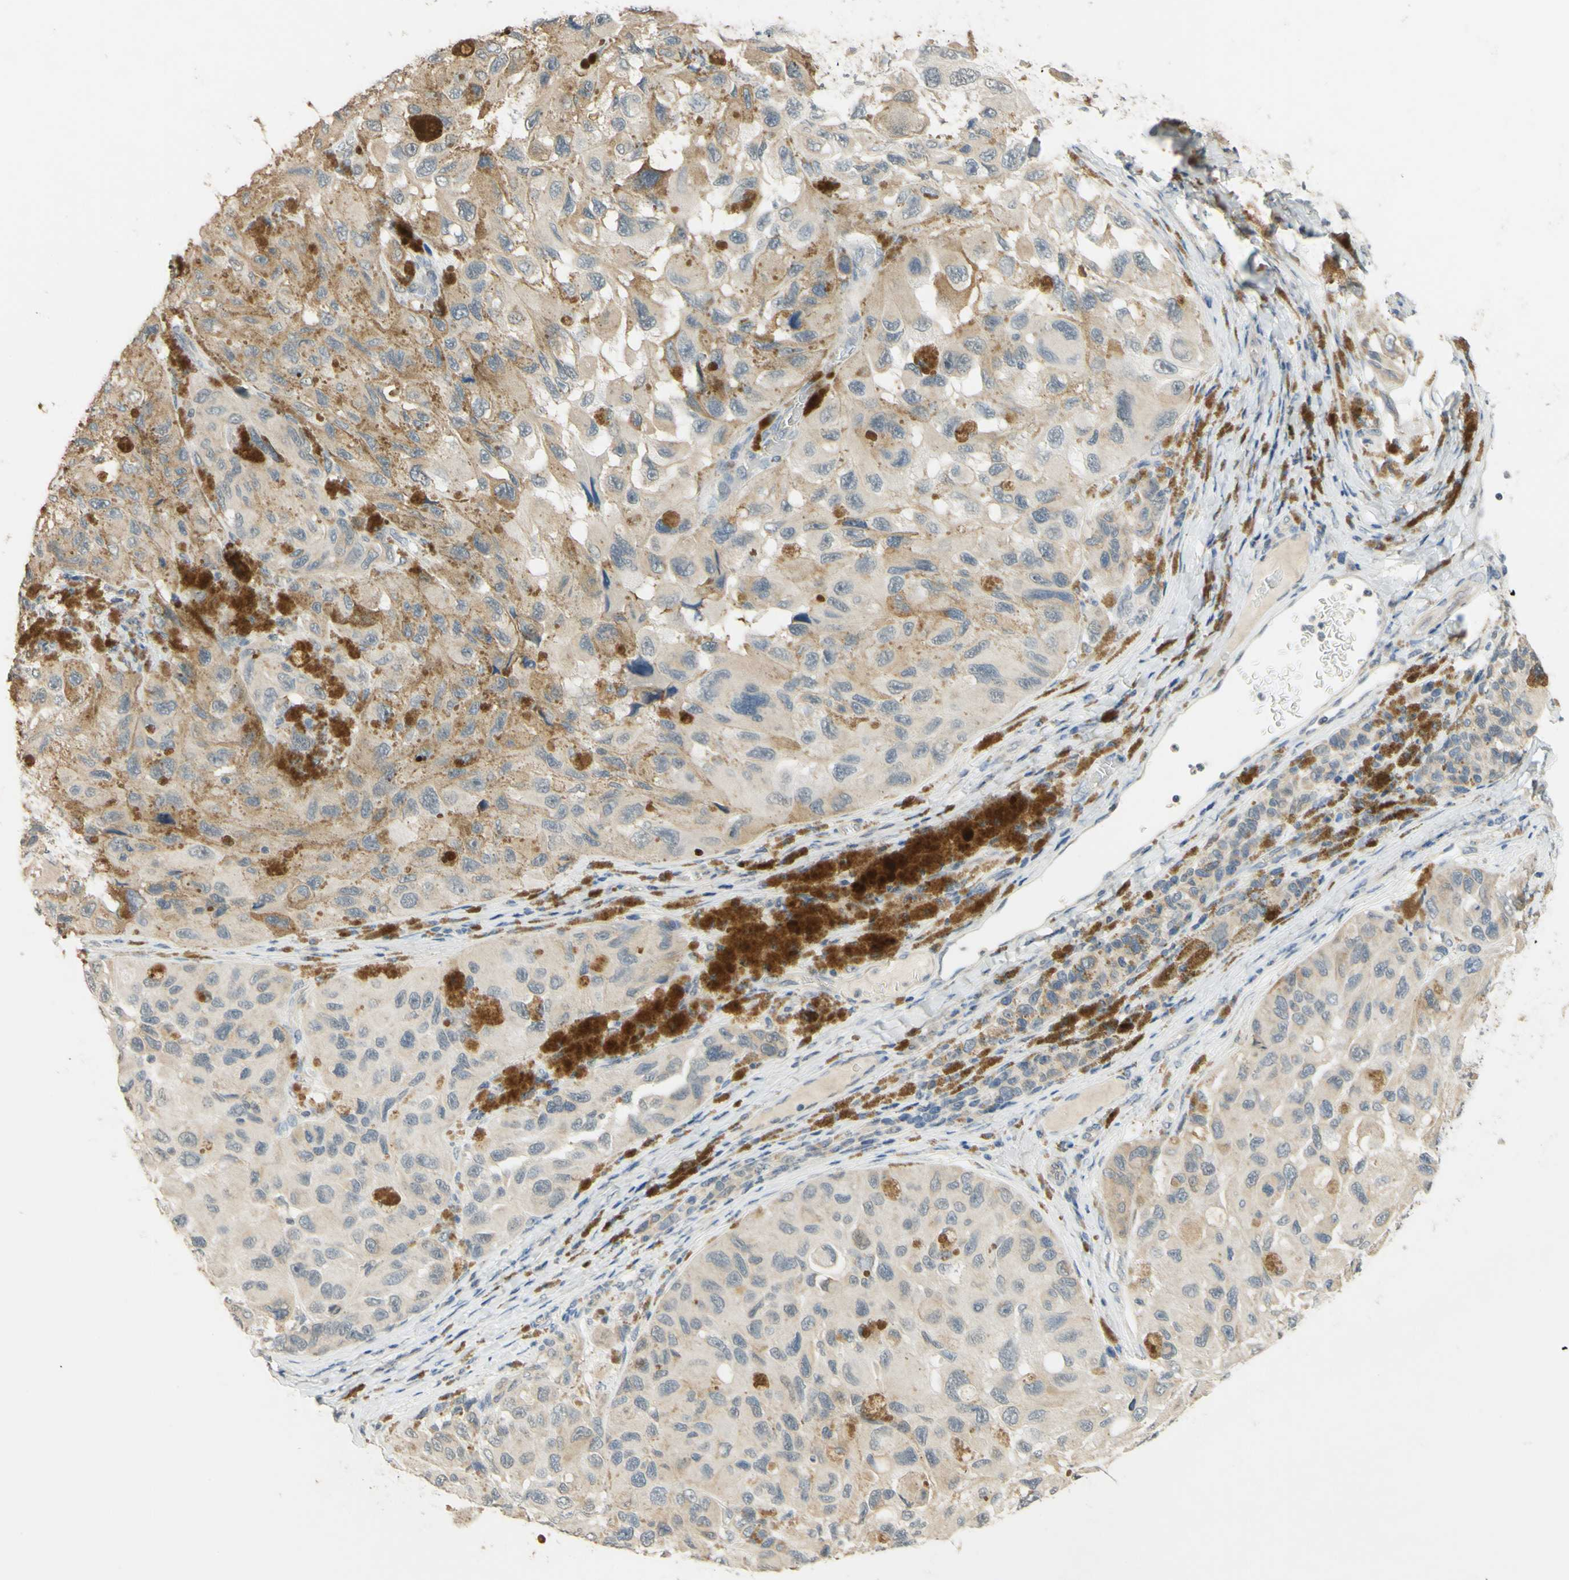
{"staining": {"intensity": "weak", "quantity": "25%-75%", "location": "cytoplasmic/membranous"}, "tissue": "melanoma", "cell_type": "Tumor cells", "image_type": "cancer", "snomed": [{"axis": "morphology", "description": "Malignant melanoma, NOS"}, {"axis": "topography", "description": "Skin"}], "caption": "DAB immunohistochemical staining of malignant melanoma shows weak cytoplasmic/membranous protein positivity in approximately 25%-75% of tumor cells. The protein of interest is shown in brown color, while the nuclei are stained blue.", "gene": "MAG", "patient": {"sex": "female", "age": 73}}